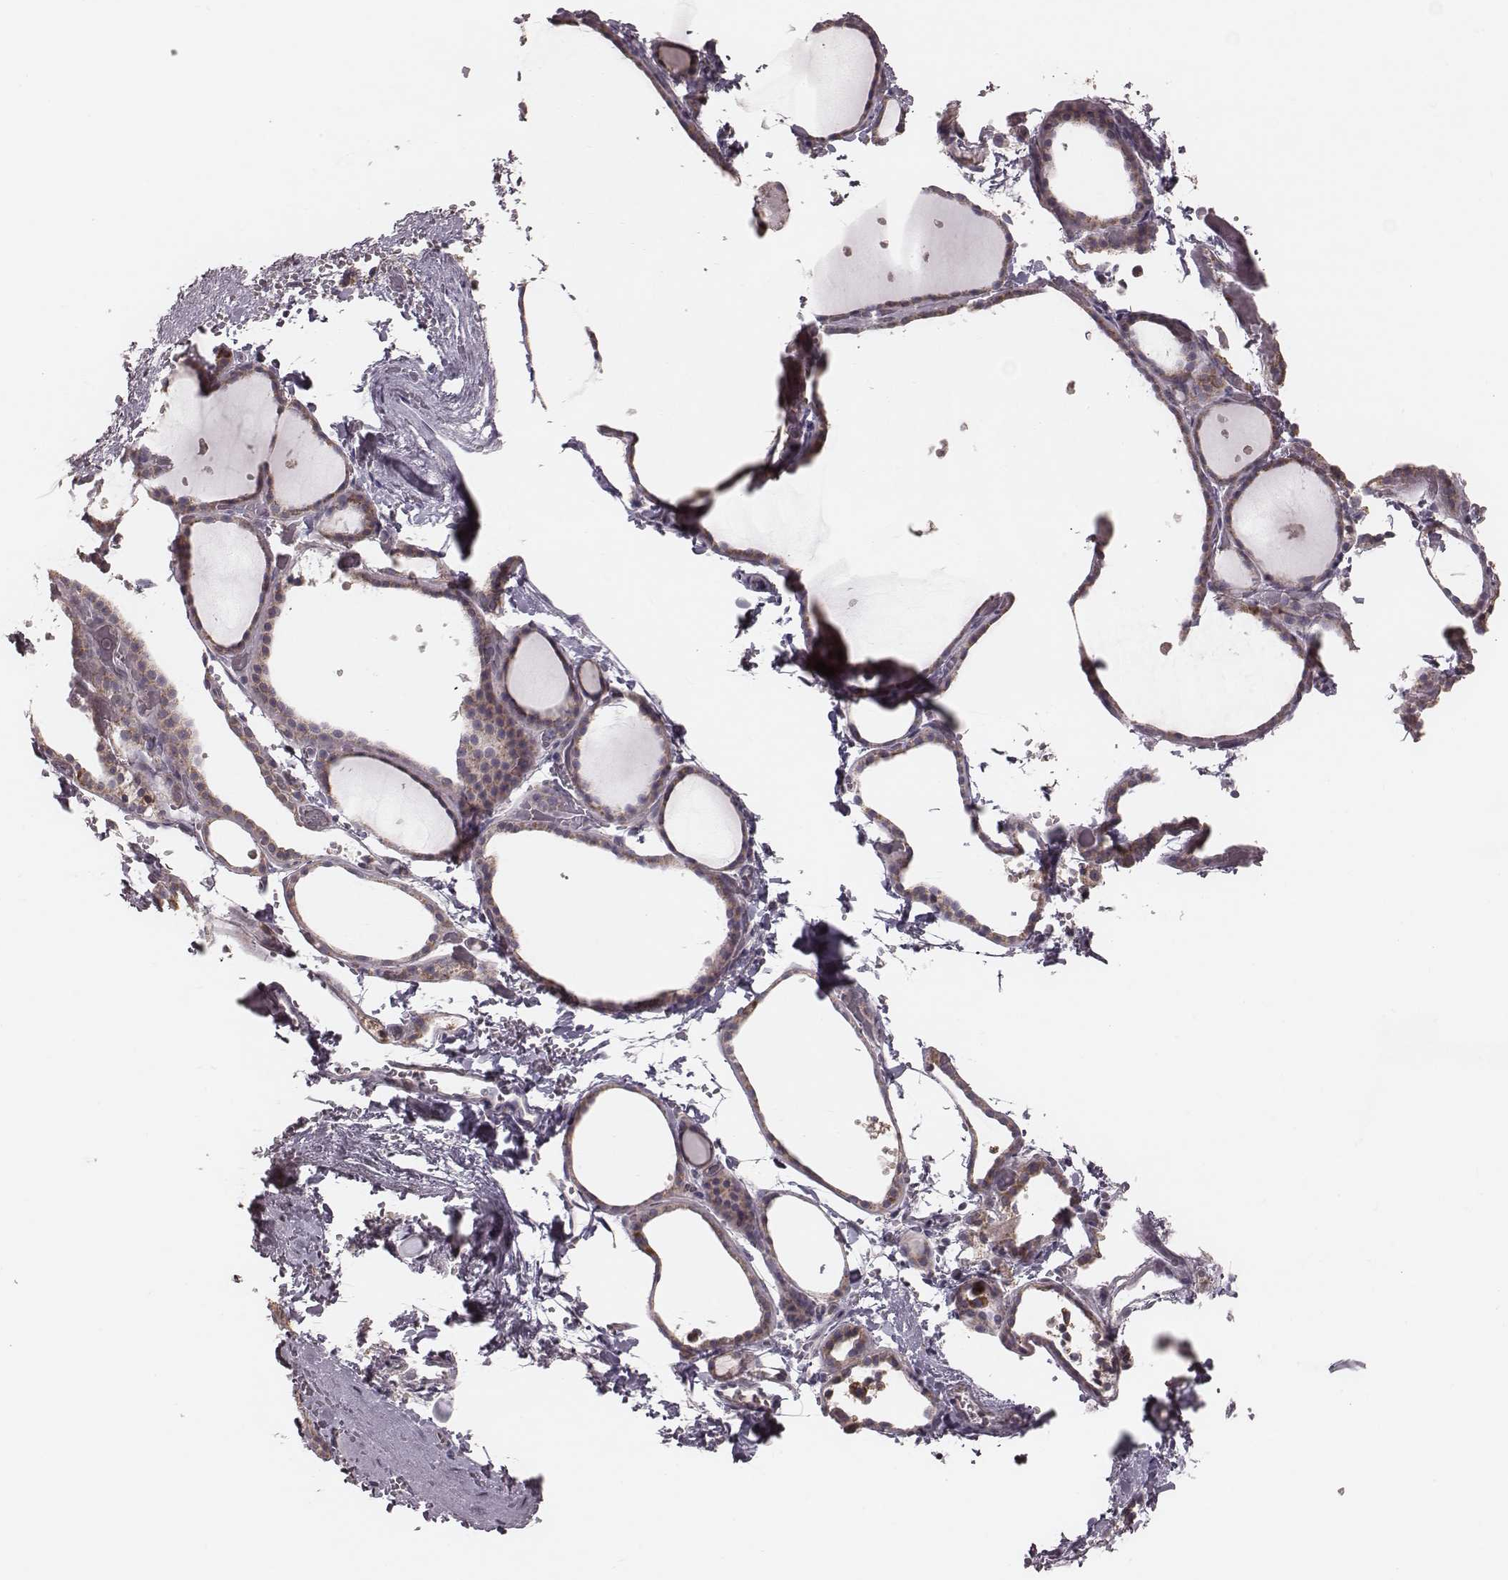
{"staining": {"intensity": "moderate", "quantity": "25%-75%", "location": "cytoplasmic/membranous"}, "tissue": "thyroid gland", "cell_type": "Glandular cells", "image_type": "normal", "snomed": [{"axis": "morphology", "description": "Normal tissue, NOS"}, {"axis": "topography", "description": "Thyroid gland"}], "caption": "Immunohistochemistry (IHC) micrograph of normal thyroid gland: thyroid gland stained using immunohistochemistry demonstrates medium levels of moderate protein expression localized specifically in the cytoplasmic/membranous of glandular cells, appearing as a cytoplasmic/membranous brown color.", "gene": "MRPS27", "patient": {"sex": "female", "age": 36}}